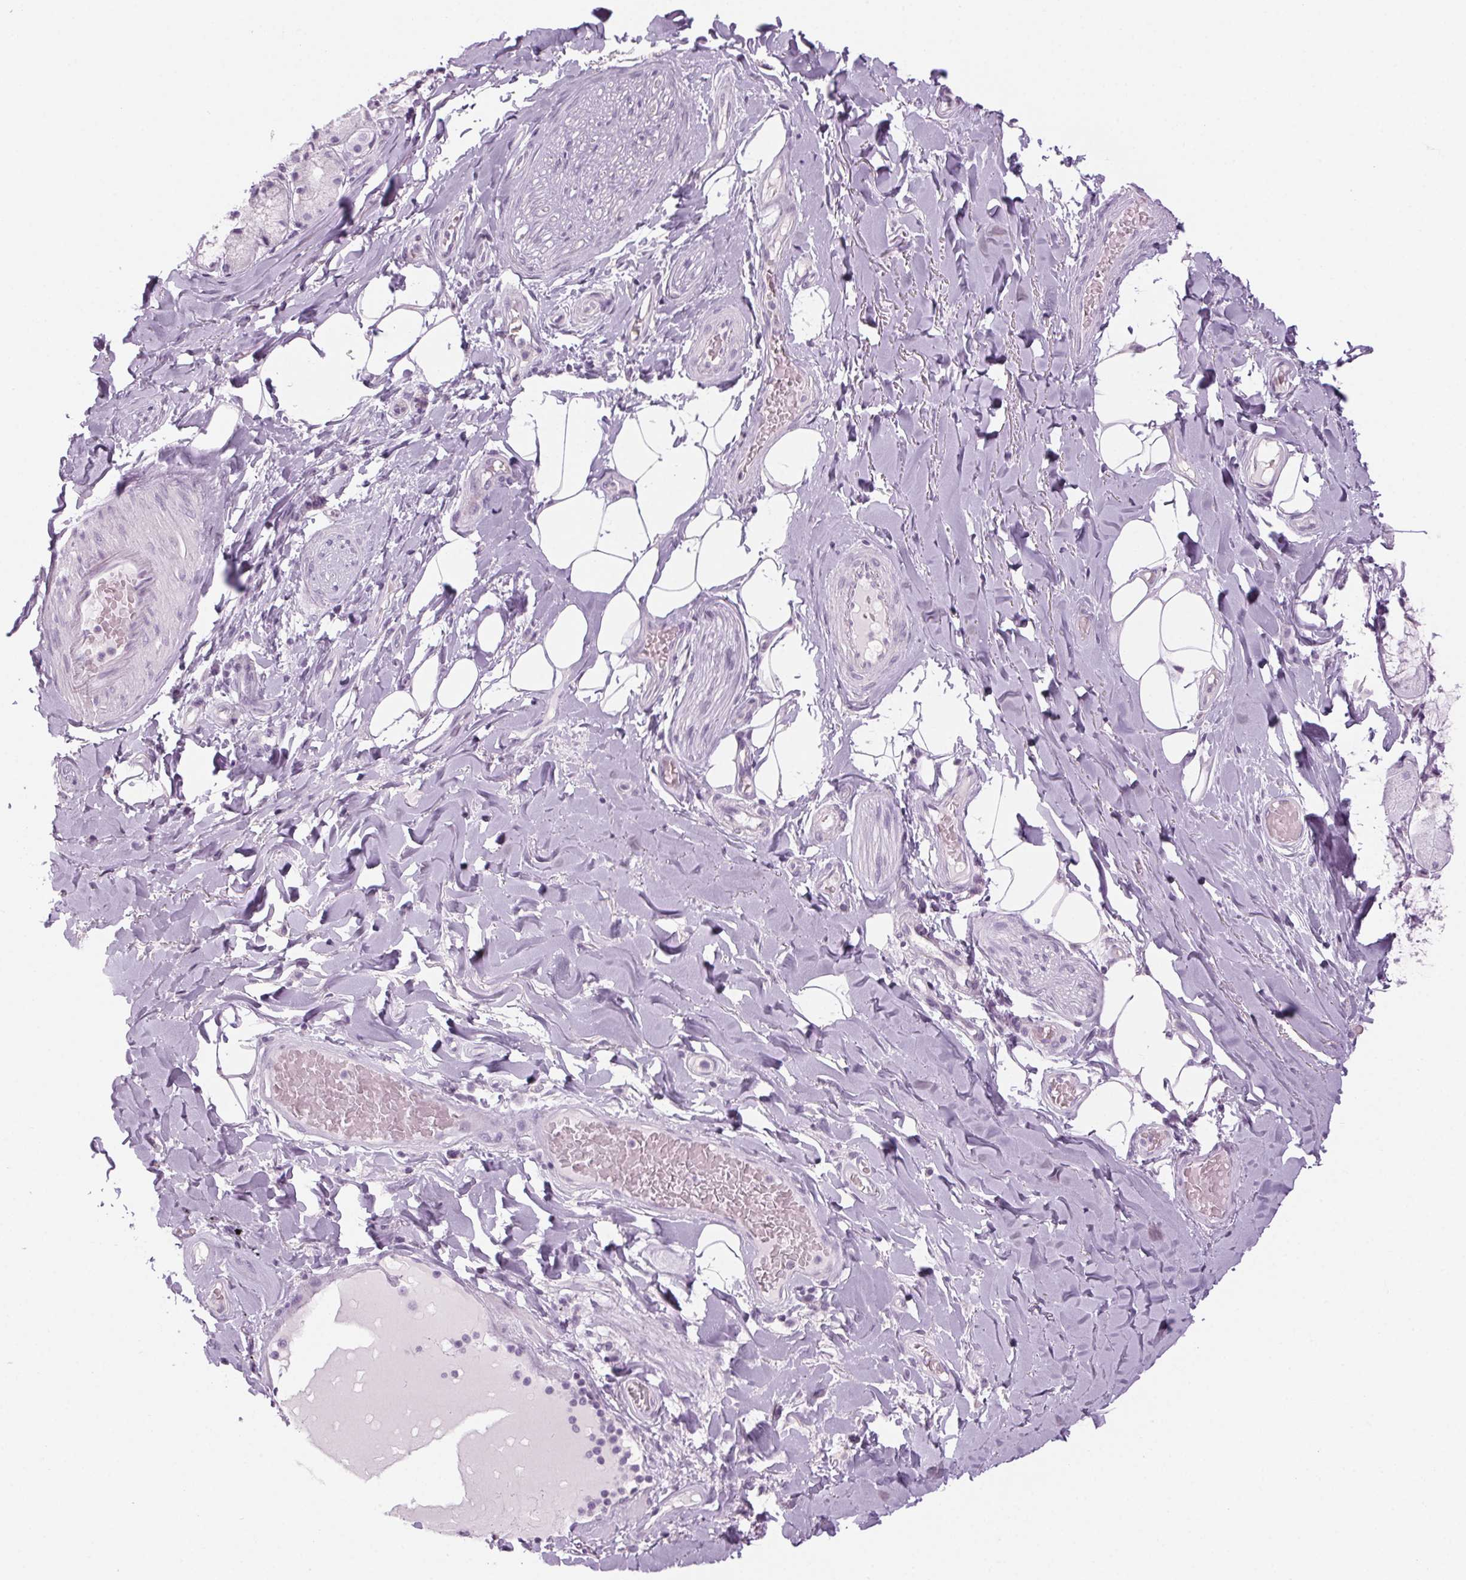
{"staining": {"intensity": "negative", "quantity": "none", "location": "none"}, "tissue": "adipose tissue", "cell_type": "Adipocytes", "image_type": "normal", "snomed": [{"axis": "morphology", "description": "Normal tissue, NOS"}, {"axis": "topography", "description": "Cartilage tissue"}, {"axis": "topography", "description": "Bronchus"}], "caption": "DAB immunohistochemical staining of benign human adipose tissue reveals no significant staining in adipocytes.", "gene": "LRP2", "patient": {"sex": "male", "age": 64}}